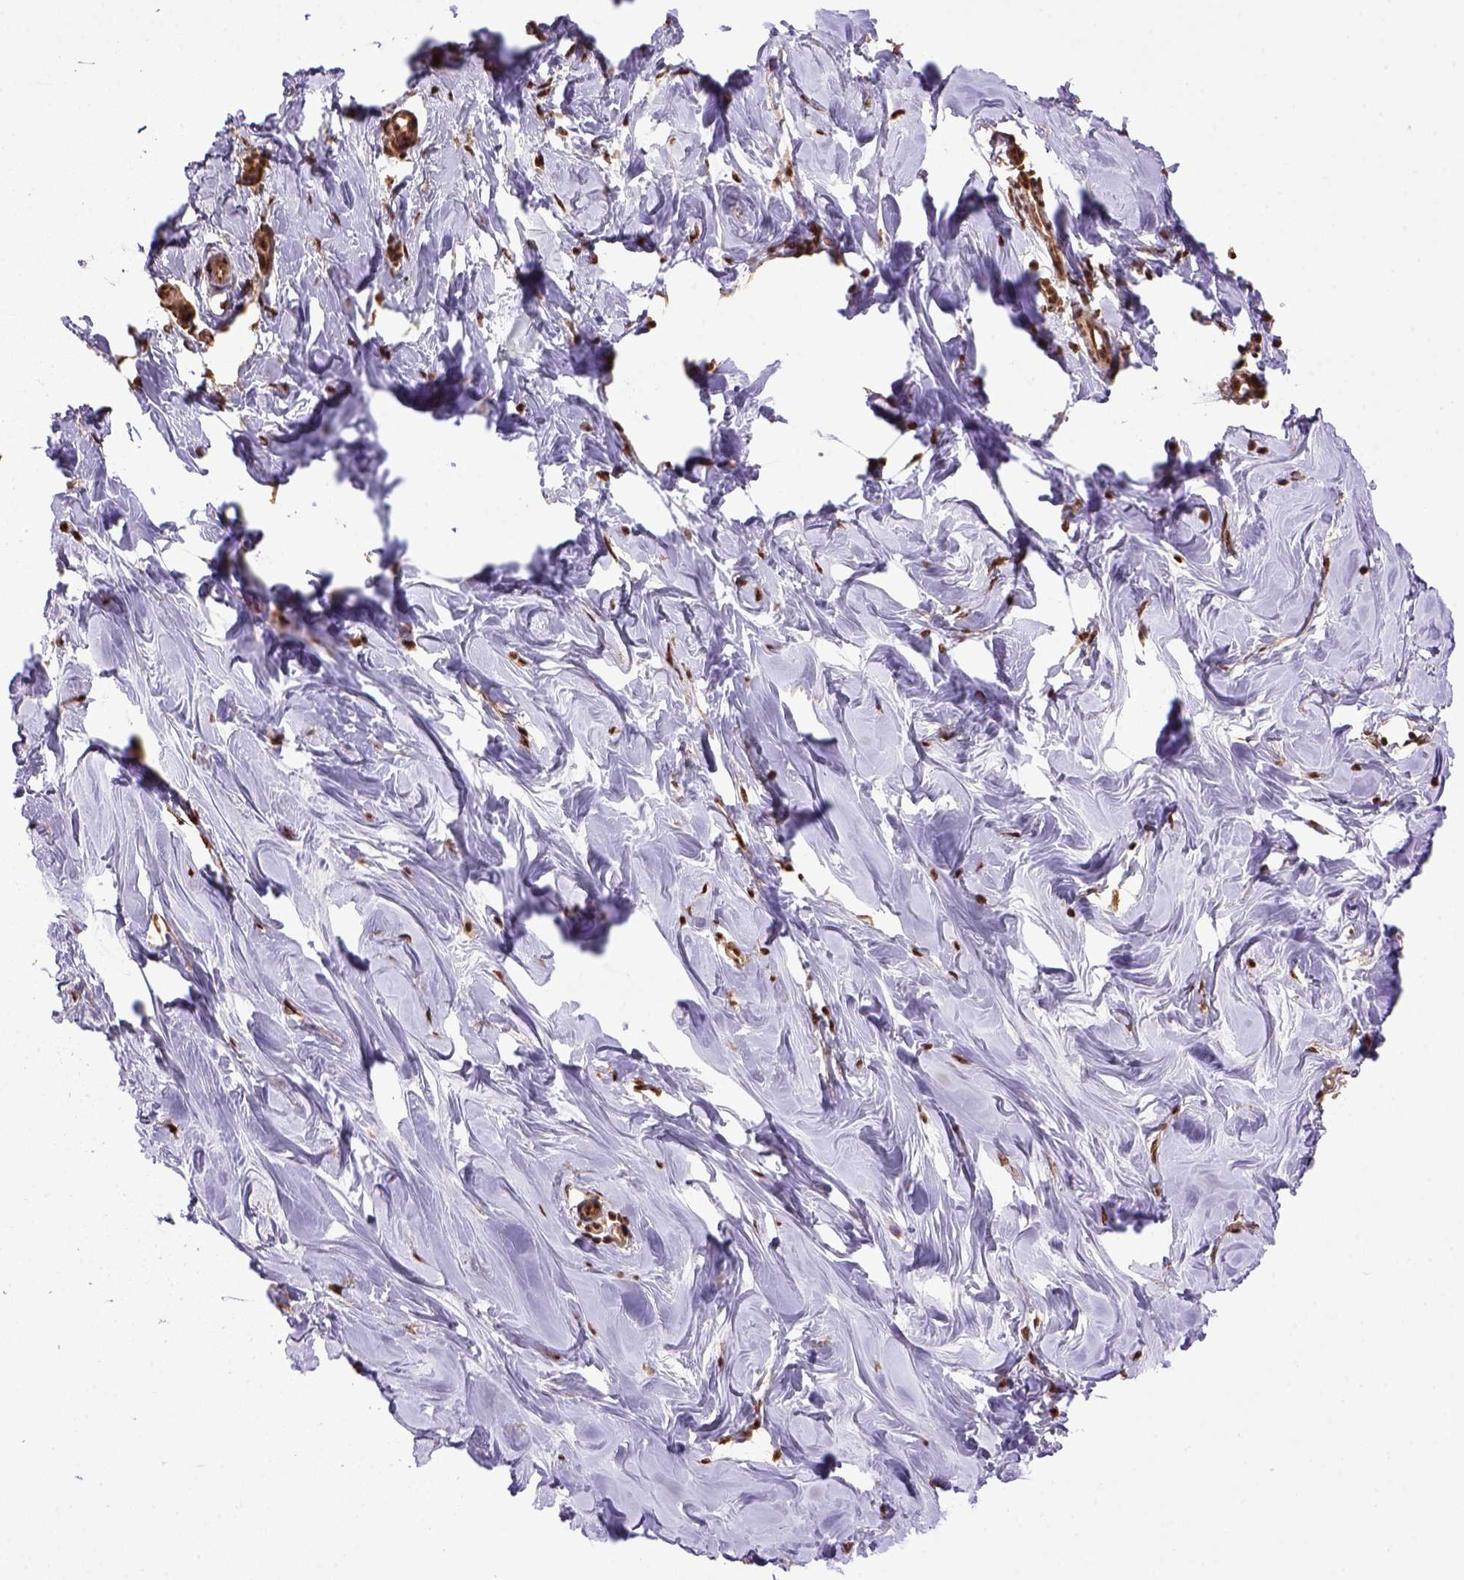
{"staining": {"intensity": "strong", "quantity": ">75%", "location": "nuclear"}, "tissue": "breast", "cell_type": "Adipocytes", "image_type": "normal", "snomed": [{"axis": "morphology", "description": "Normal tissue, NOS"}, {"axis": "topography", "description": "Breast"}], "caption": "Normal breast was stained to show a protein in brown. There is high levels of strong nuclear staining in about >75% of adipocytes. Using DAB (brown) and hematoxylin (blue) stains, captured at high magnification using brightfield microscopy.", "gene": "PPIG", "patient": {"sex": "female", "age": 27}}